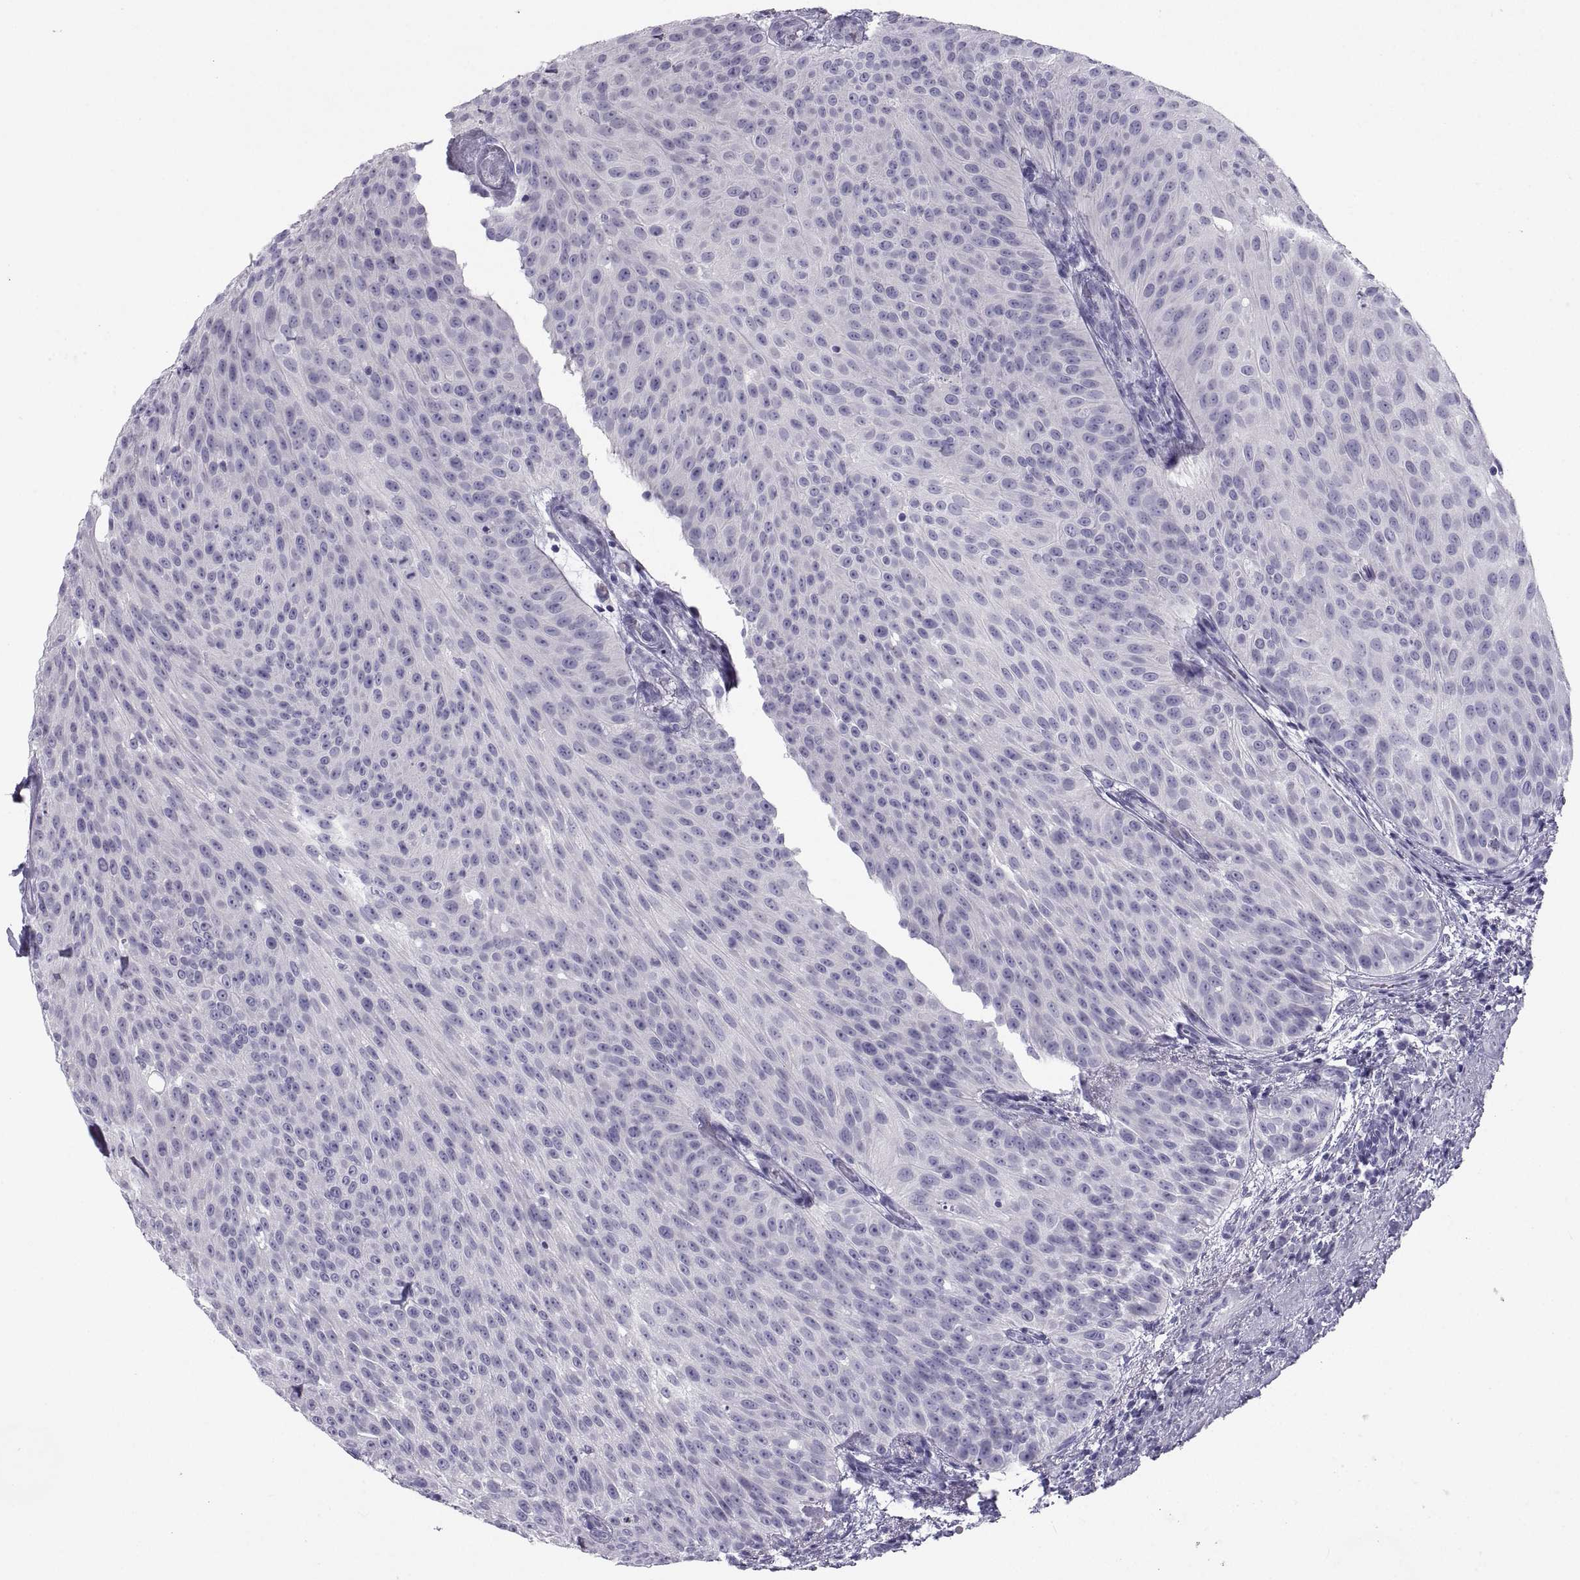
{"staining": {"intensity": "negative", "quantity": "none", "location": "none"}, "tissue": "urothelial cancer", "cell_type": "Tumor cells", "image_type": "cancer", "snomed": [{"axis": "morphology", "description": "Urothelial carcinoma, Low grade"}, {"axis": "topography", "description": "Urinary bladder"}], "caption": "Tumor cells show no significant staining in urothelial carcinoma (low-grade).", "gene": "PCSK1N", "patient": {"sex": "male", "age": 78}}